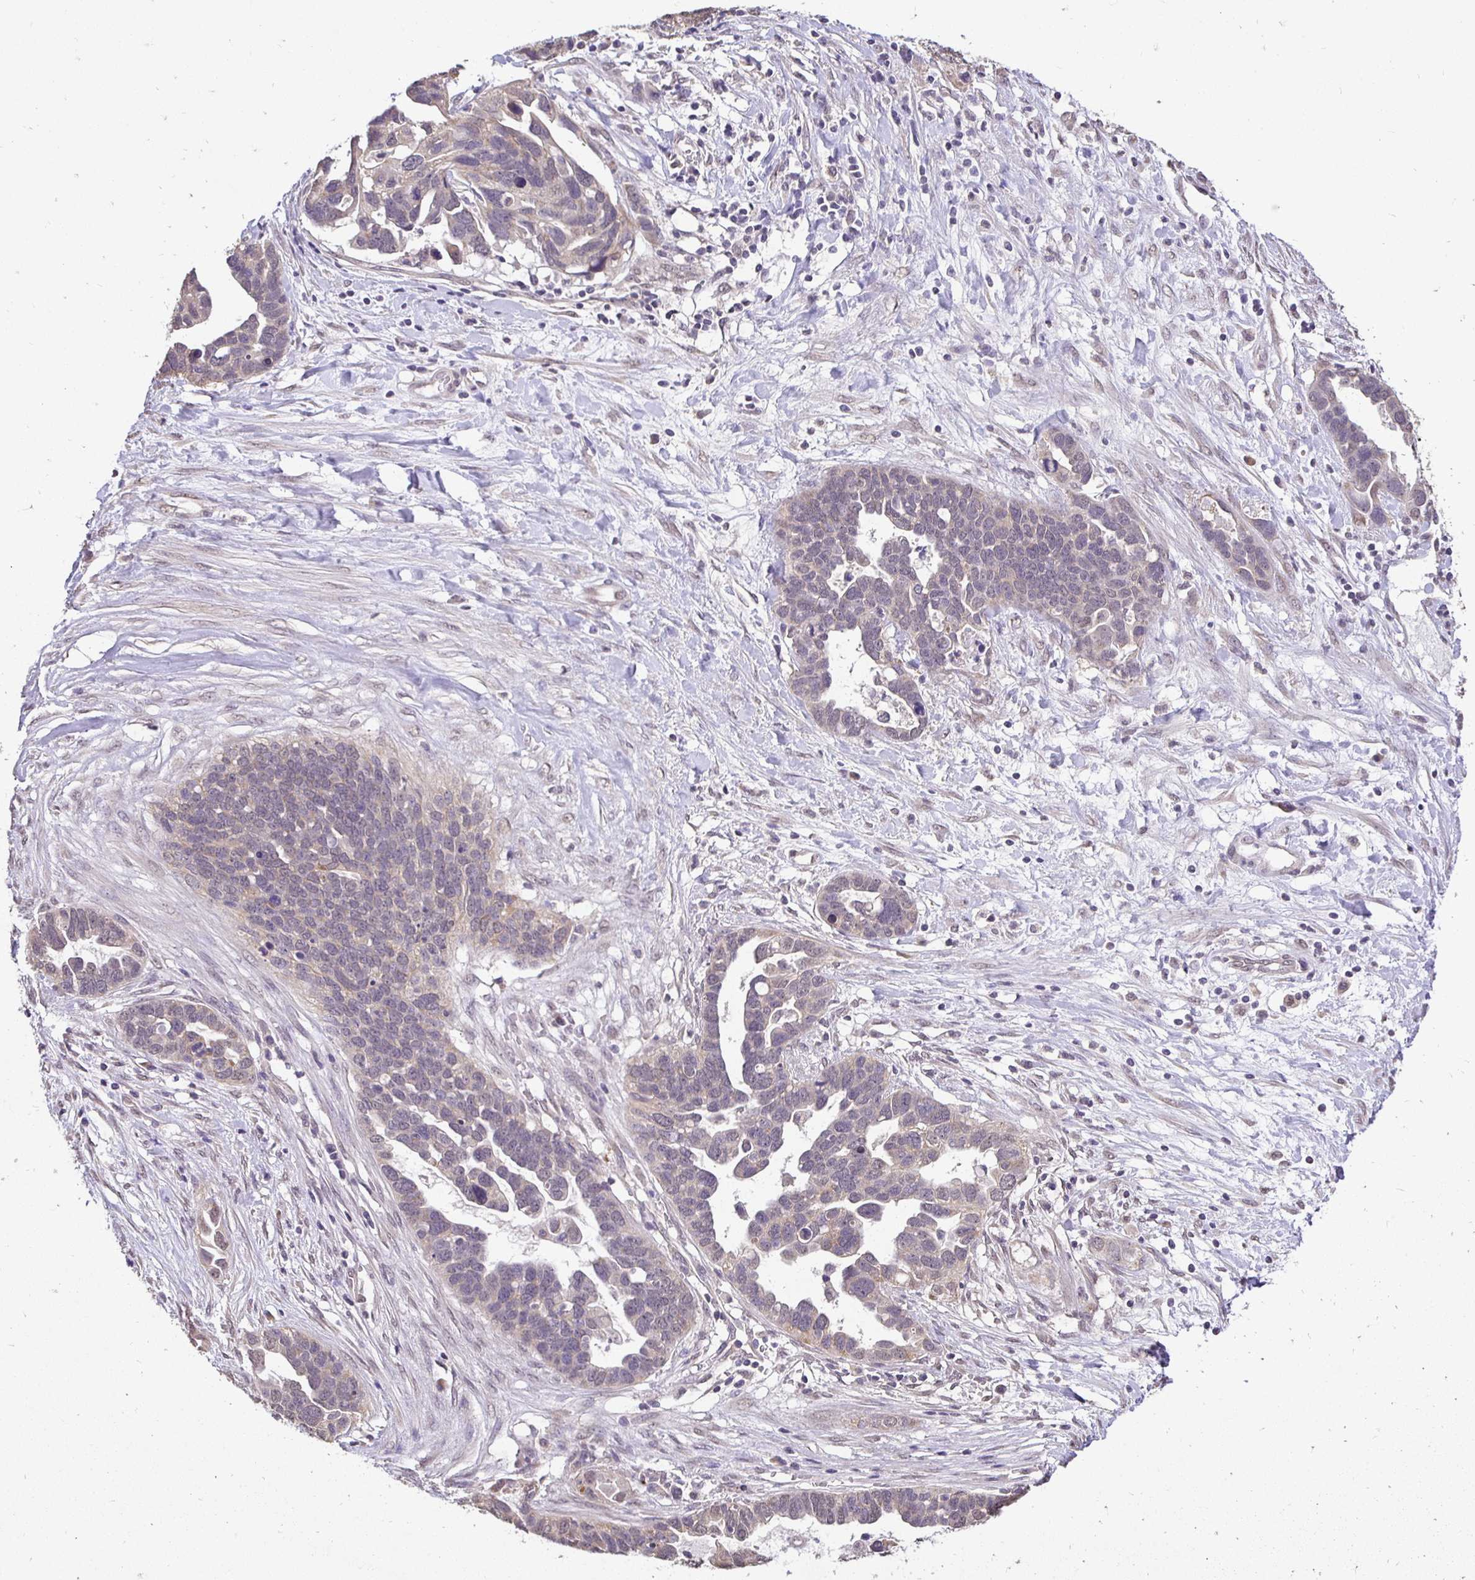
{"staining": {"intensity": "weak", "quantity": "<25%", "location": "cytoplasmic/membranous"}, "tissue": "ovarian cancer", "cell_type": "Tumor cells", "image_type": "cancer", "snomed": [{"axis": "morphology", "description": "Cystadenocarcinoma, serous, NOS"}, {"axis": "topography", "description": "Ovary"}], "caption": "Tumor cells show no significant protein positivity in ovarian cancer.", "gene": "RHEBL1", "patient": {"sex": "female", "age": 54}}